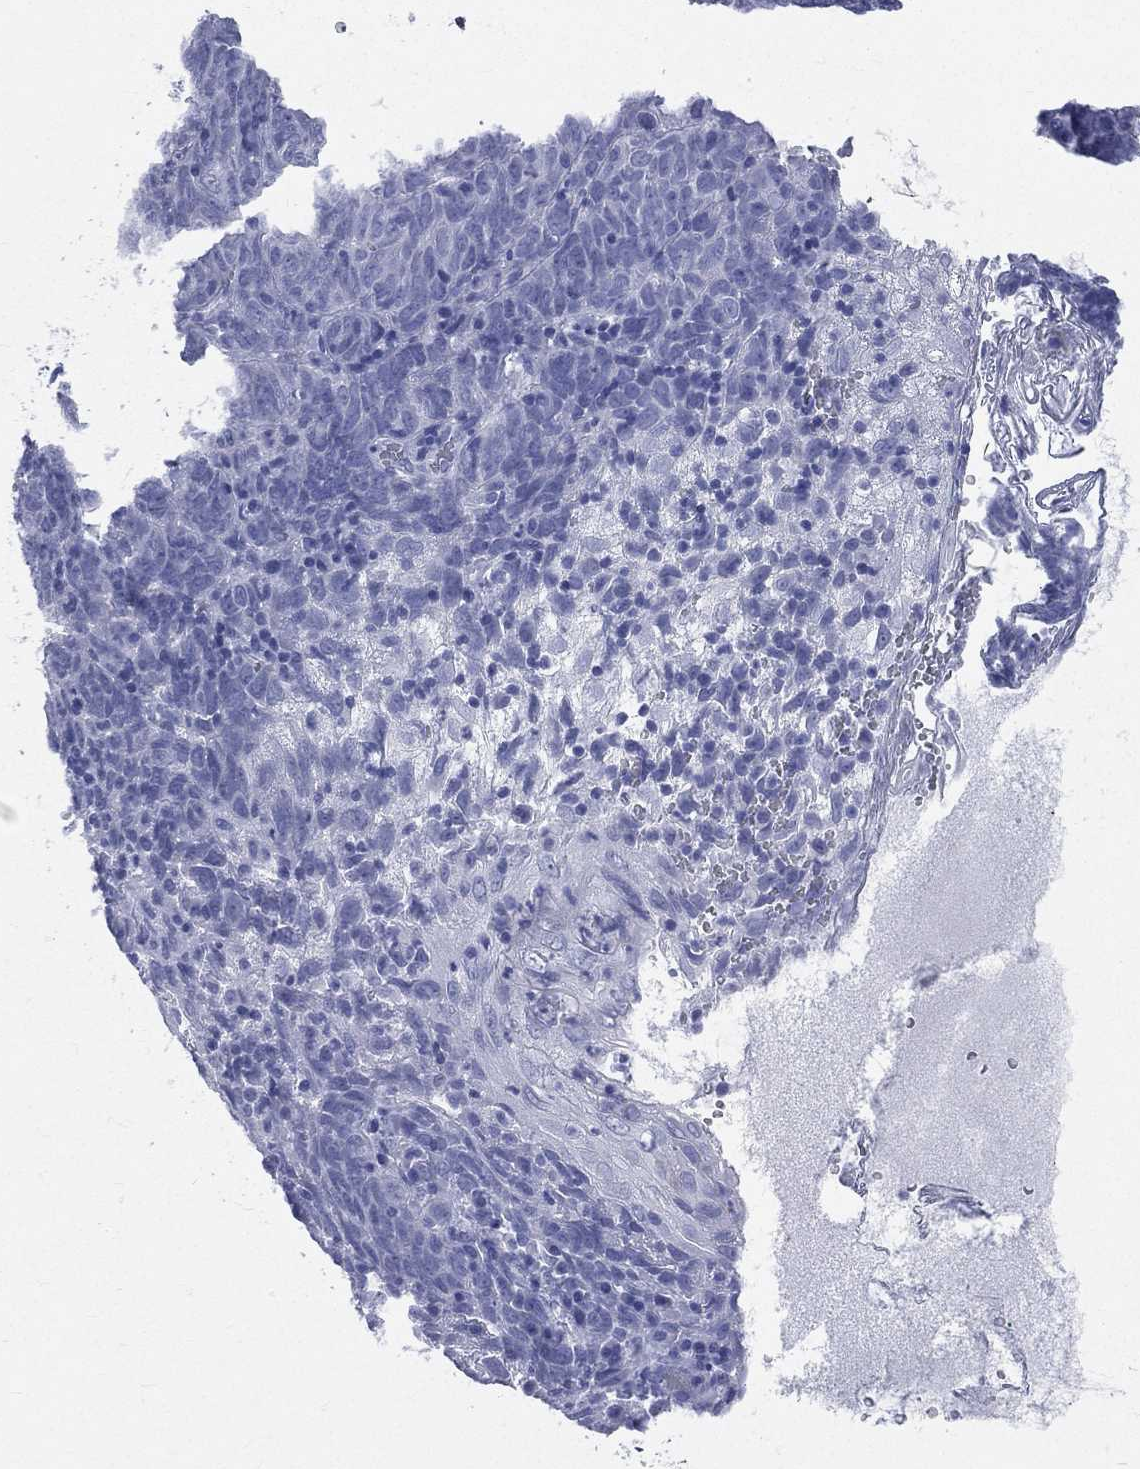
{"staining": {"intensity": "negative", "quantity": "none", "location": "none"}, "tissue": "skin cancer", "cell_type": "Tumor cells", "image_type": "cancer", "snomed": [{"axis": "morphology", "description": "Squamous cell carcinoma, NOS"}, {"axis": "topography", "description": "Skin"}, {"axis": "topography", "description": "Anal"}], "caption": "Tumor cells are negative for brown protein staining in skin cancer (squamous cell carcinoma). (DAB immunohistochemistry with hematoxylin counter stain).", "gene": "CYLC1", "patient": {"sex": "female", "age": 51}}